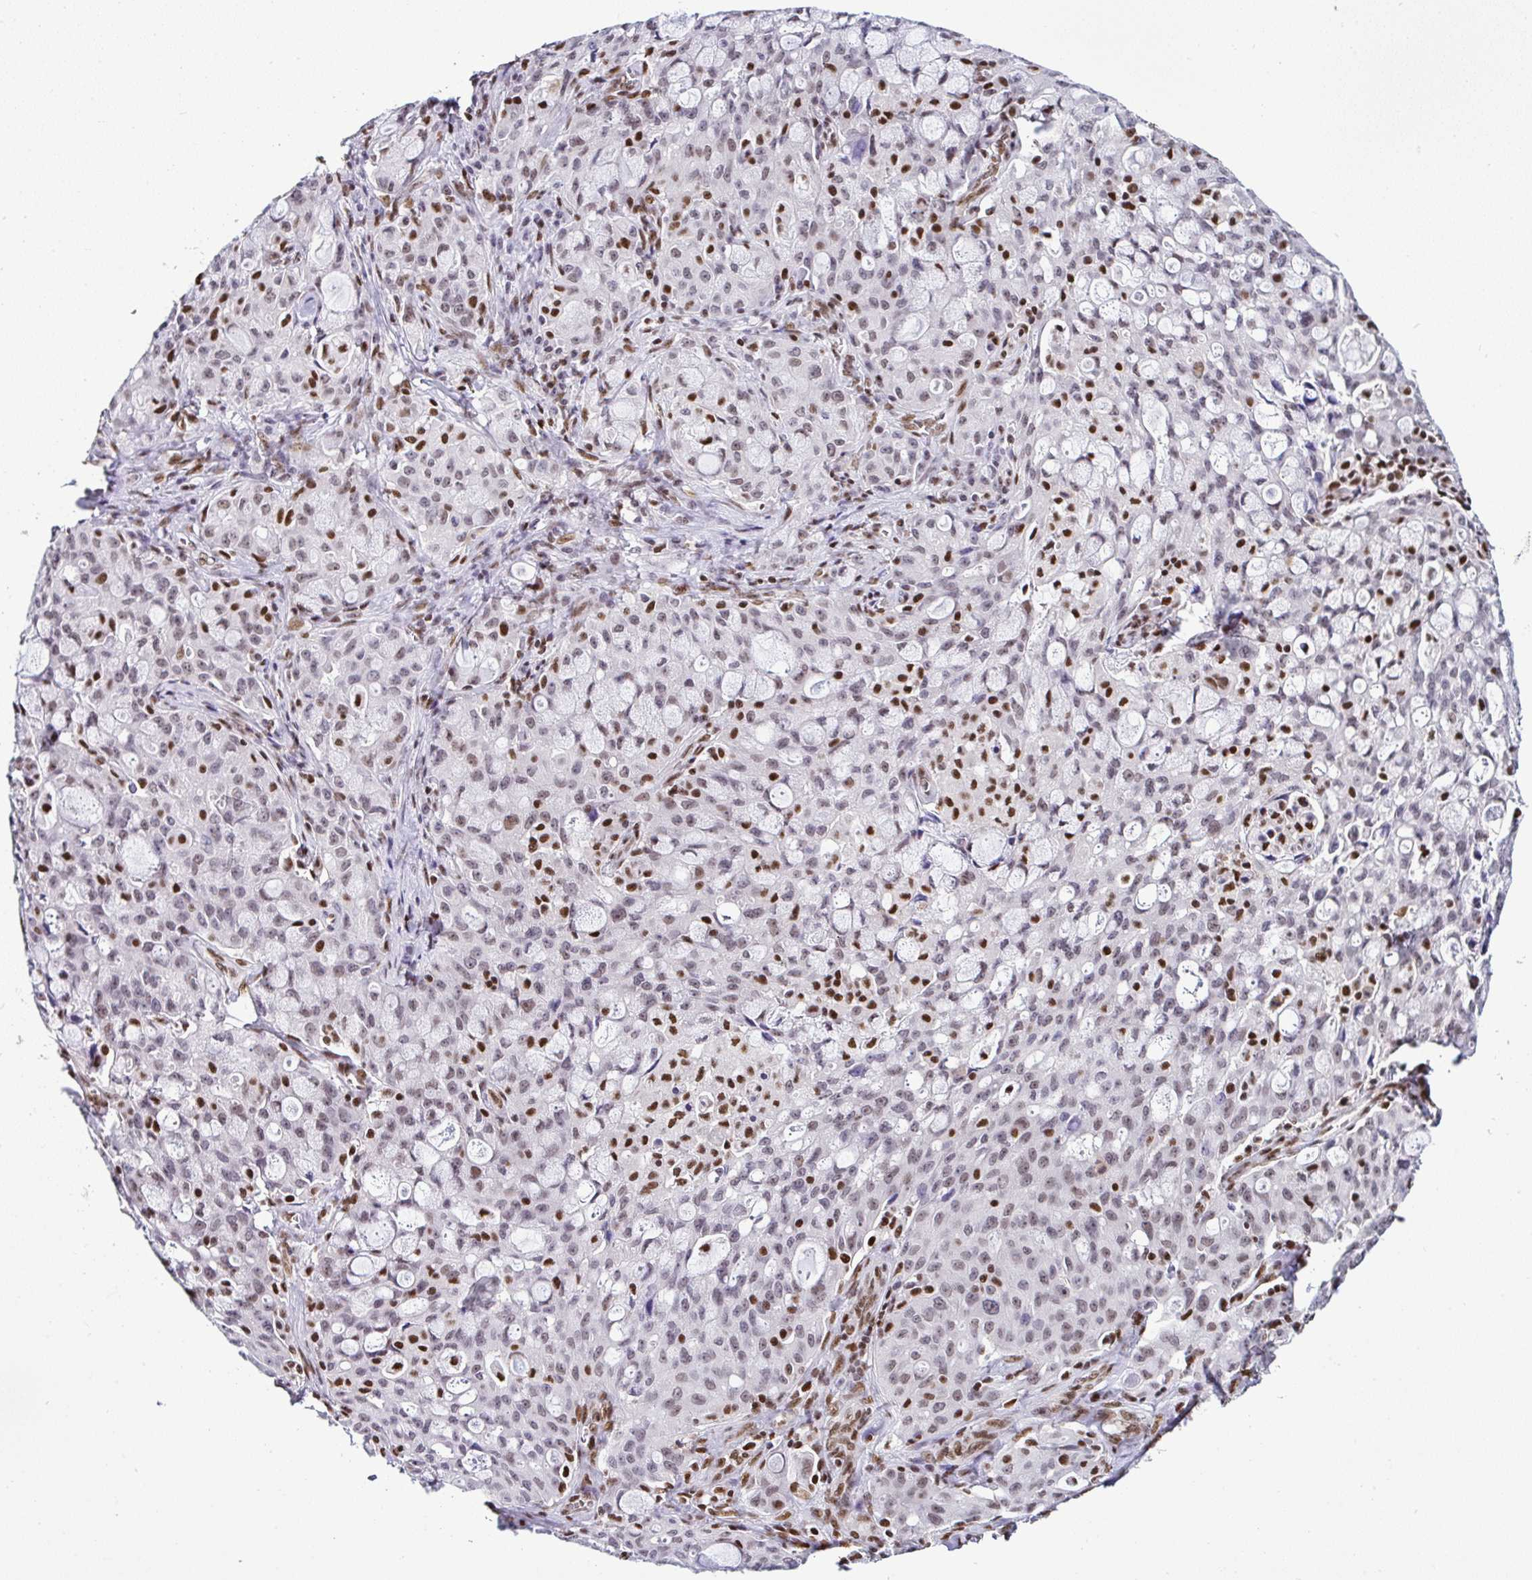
{"staining": {"intensity": "moderate", "quantity": "25%-75%", "location": "nuclear"}, "tissue": "lung cancer", "cell_type": "Tumor cells", "image_type": "cancer", "snomed": [{"axis": "morphology", "description": "Adenocarcinoma, NOS"}, {"axis": "topography", "description": "Lung"}], "caption": "An image of lung cancer (adenocarcinoma) stained for a protein shows moderate nuclear brown staining in tumor cells. The protein is stained brown, and the nuclei are stained in blue (DAB (3,3'-diaminobenzidine) IHC with brightfield microscopy, high magnification).", "gene": "DR1", "patient": {"sex": "female", "age": 44}}